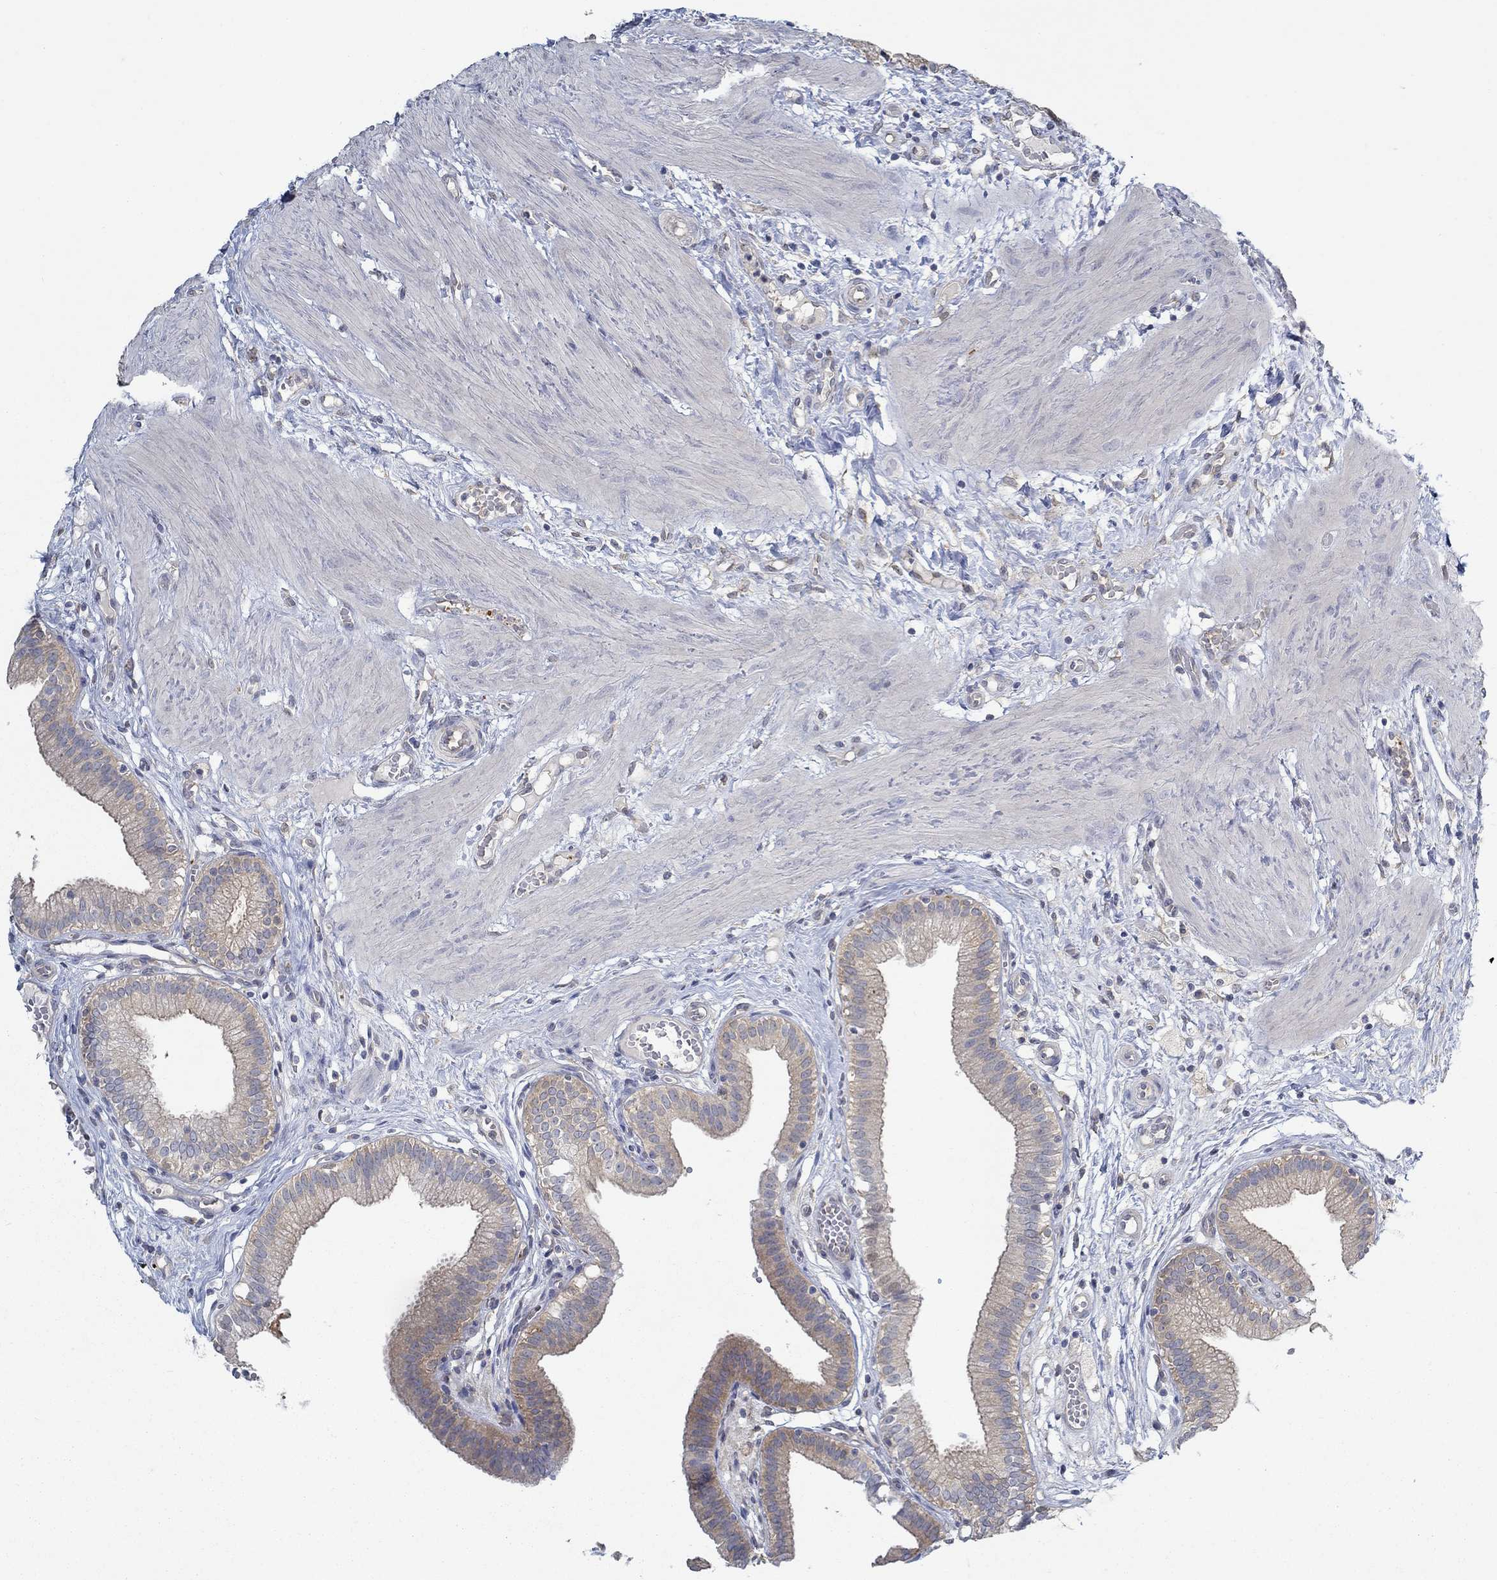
{"staining": {"intensity": "negative", "quantity": "none", "location": "none"}, "tissue": "gallbladder", "cell_type": "Glandular cells", "image_type": "normal", "snomed": [{"axis": "morphology", "description": "Normal tissue, NOS"}, {"axis": "topography", "description": "Gallbladder"}], "caption": "Immunohistochemistry (IHC) micrograph of normal gallbladder: gallbladder stained with DAB displays no significant protein expression in glandular cells.", "gene": "MTHFR", "patient": {"sex": "female", "age": 24}}